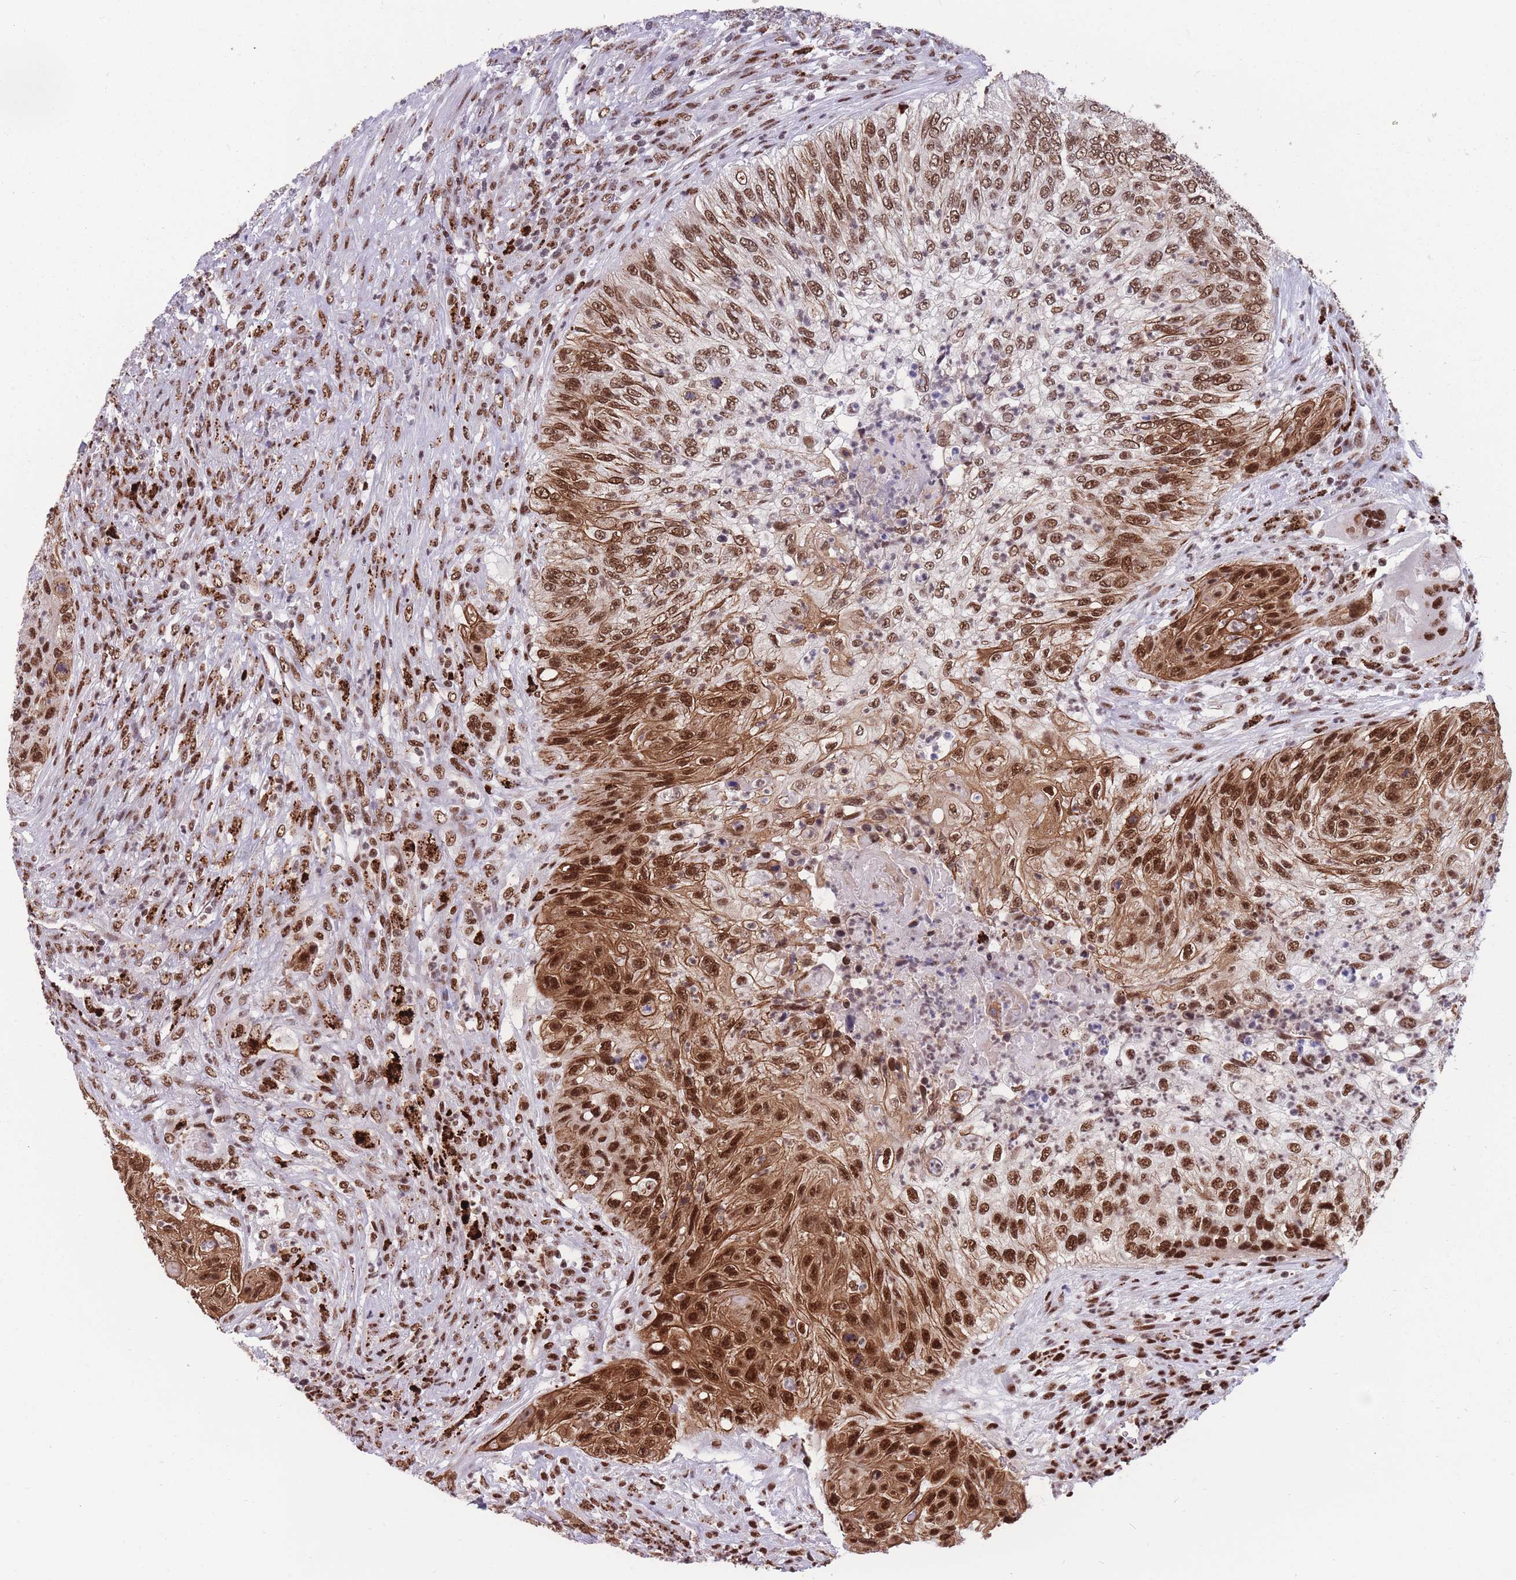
{"staining": {"intensity": "strong", "quantity": ">75%", "location": "cytoplasmic/membranous,nuclear"}, "tissue": "urothelial cancer", "cell_type": "Tumor cells", "image_type": "cancer", "snomed": [{"axis": "morphology", "description": "Urothelial carcinoma, High grade"}, {"axis": "topography", "description": "Urinary bladder"}], "caption": "Approximately >75% of tumor cells in human urothelial cancer exhibit strong cytoplasmic/membranous and nuclear protein staining as visualized by brown immunohistochemical staining.", "gene": "PRPF19", "patient": {"sex": "female", "age": 60}}